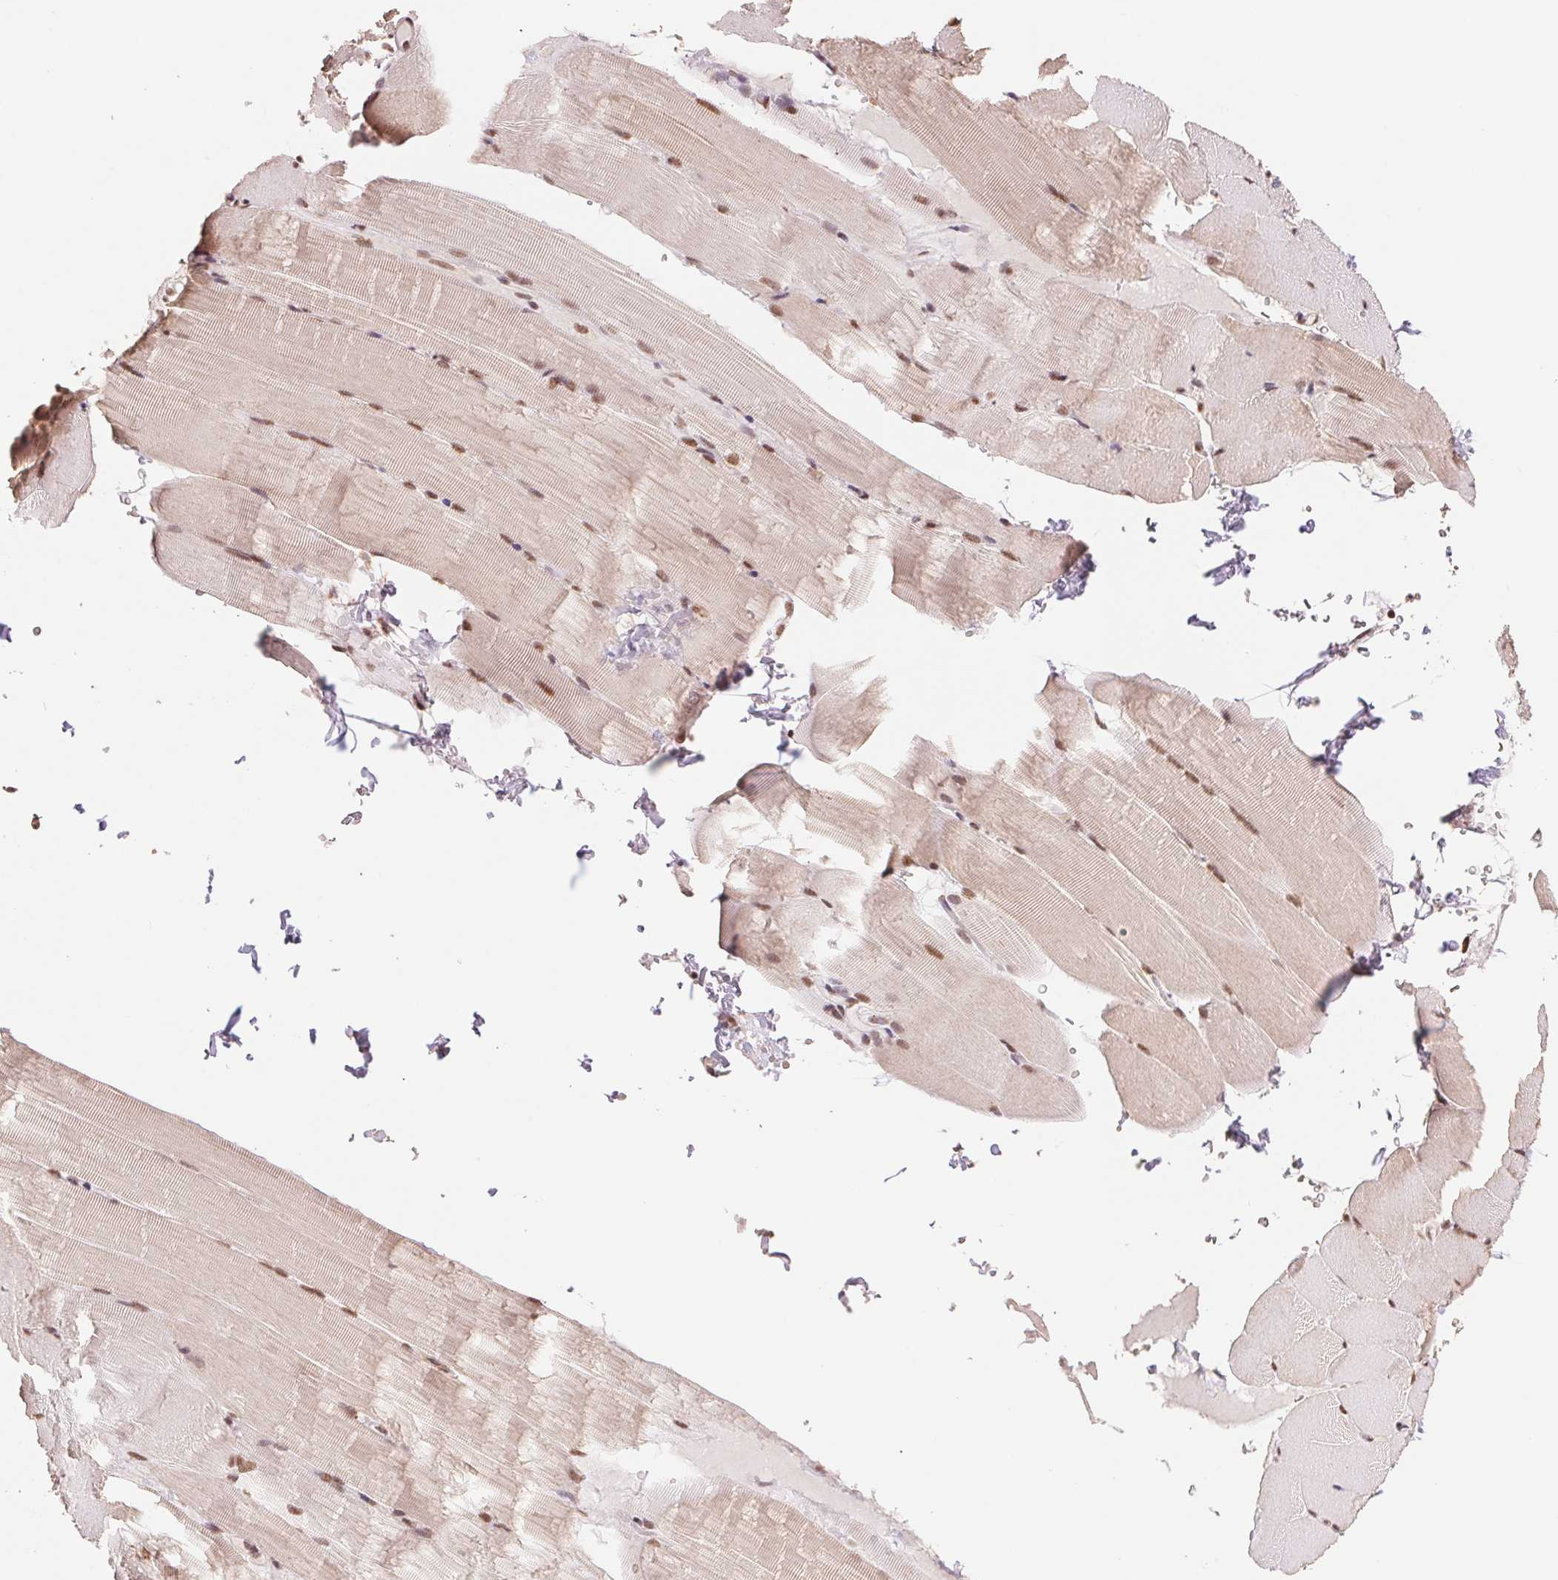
{"staining": {"intensity": "moderate", "quantity": "25%-75%", "location": "nuclear"}, "tissue": "skeletal muscle", "cell_type": "Myocytes", "image_type": "normal", "snomed": [{"axis": "morphology", "description": "Normal tissue, NOS"}, {"axis": "topography", "description": "Skeletal muscle"}], "caption": "IHC micrograph of normal skeletal muscle: human skeletal muscle stained using immunohistochemistry (IHC) demonstrates medium levels of moderate protein expression localized specifically in the nuclear of myocytes, appearing as a nuclear brown color.", "gene": "SREK1", "patient": {"sex": "female", "age": 37}}